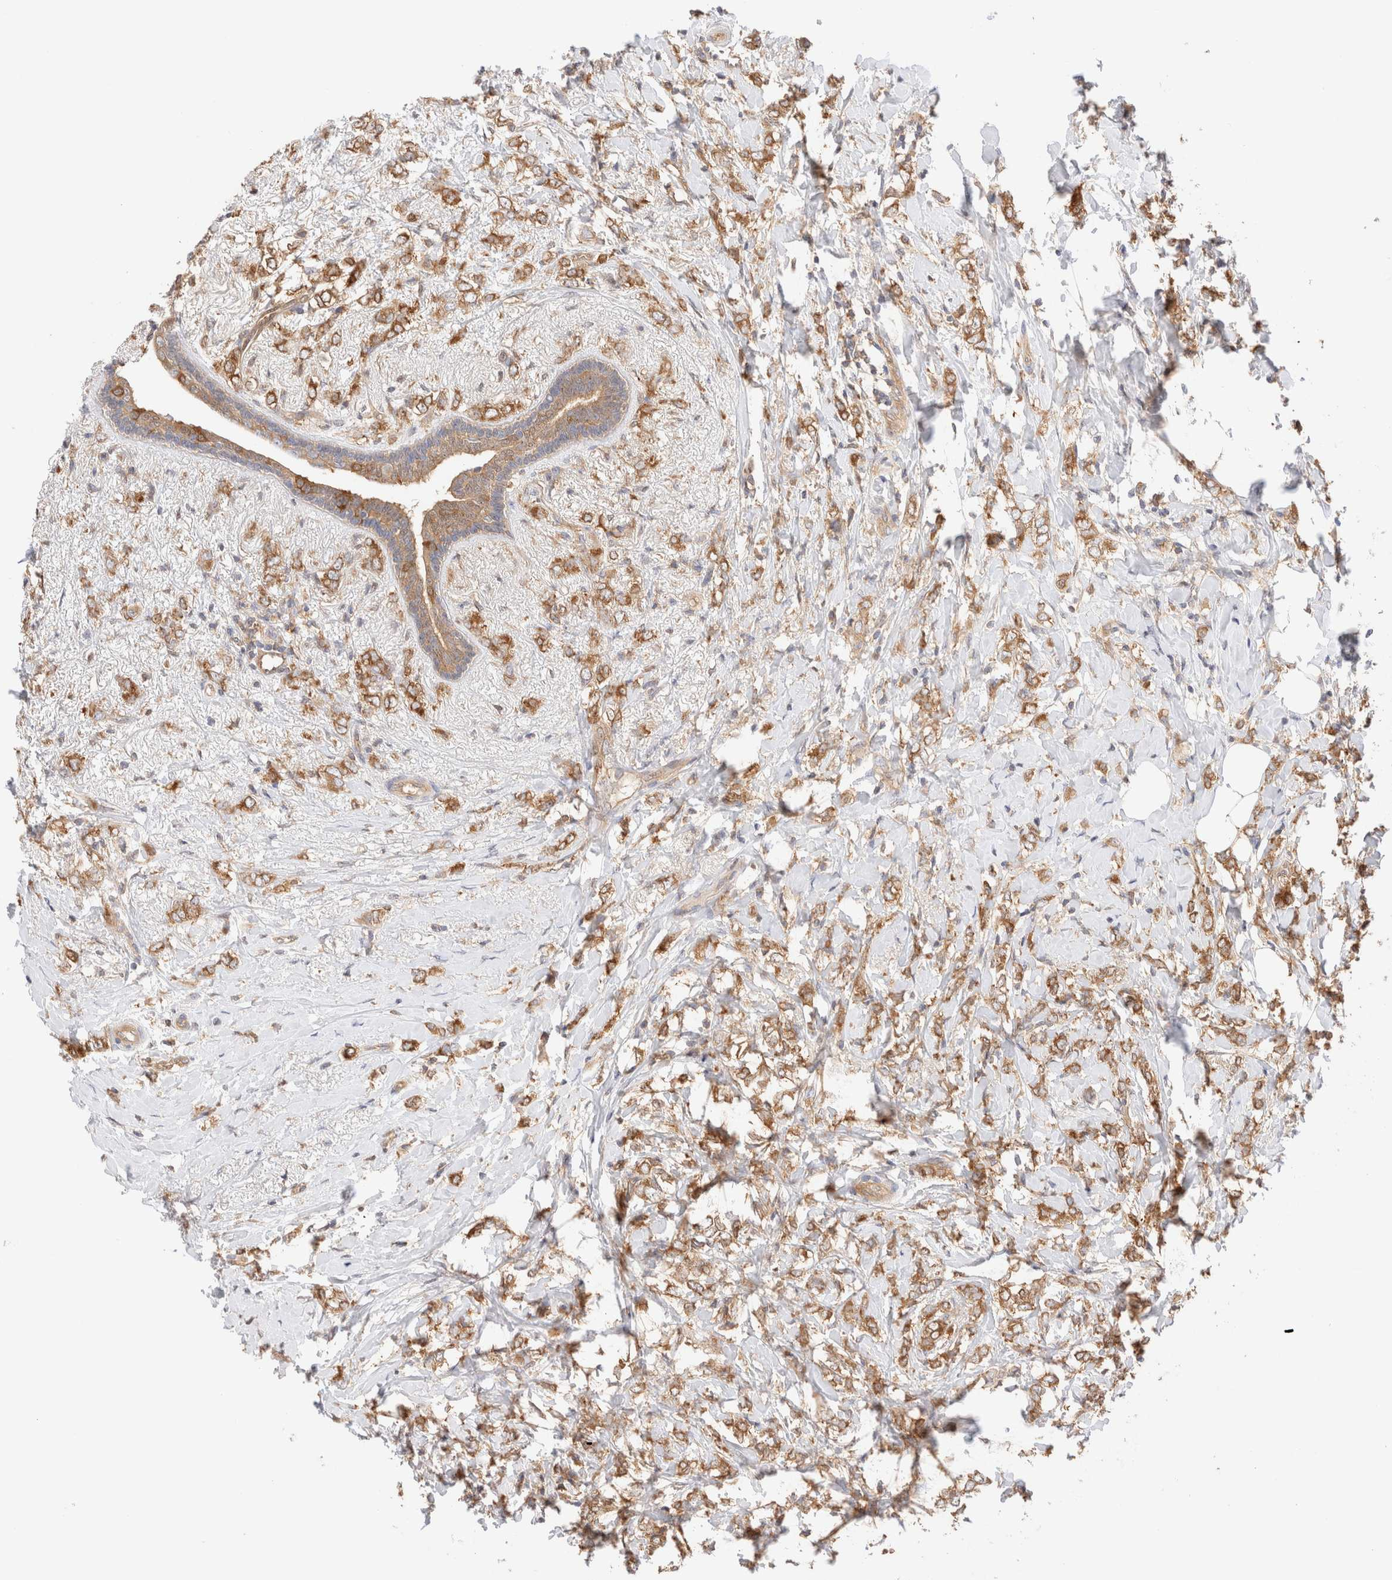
{"staining": {"intensity": "moderate", "quantity": ">75%", "location": "cytoplasmic/membranous"}, "tissue": "breast cancer", "cell_type": "Tumor cells", "image_type": "cancer", "snomed": [{"axis": "morphology", "description": "Normal tissue, NOS"}, {"axis": "morphology", "description": "Lobular carcinoma"}, {"axis": "topography", "description": "Breast"}], "caption": "Immunohistochemistry micrograph of neoplastic tissue: lobular carcinoma (breast) stained using immunohistochemistry reveals medium levels of moderate protein expression localized specifically in the cytoplasmic/membranous of tumor cells, appearing as a cytoplasmic/membranous brown color.", "gene": "RABEP1", "patient": {"sex": "female", "age": 47}}